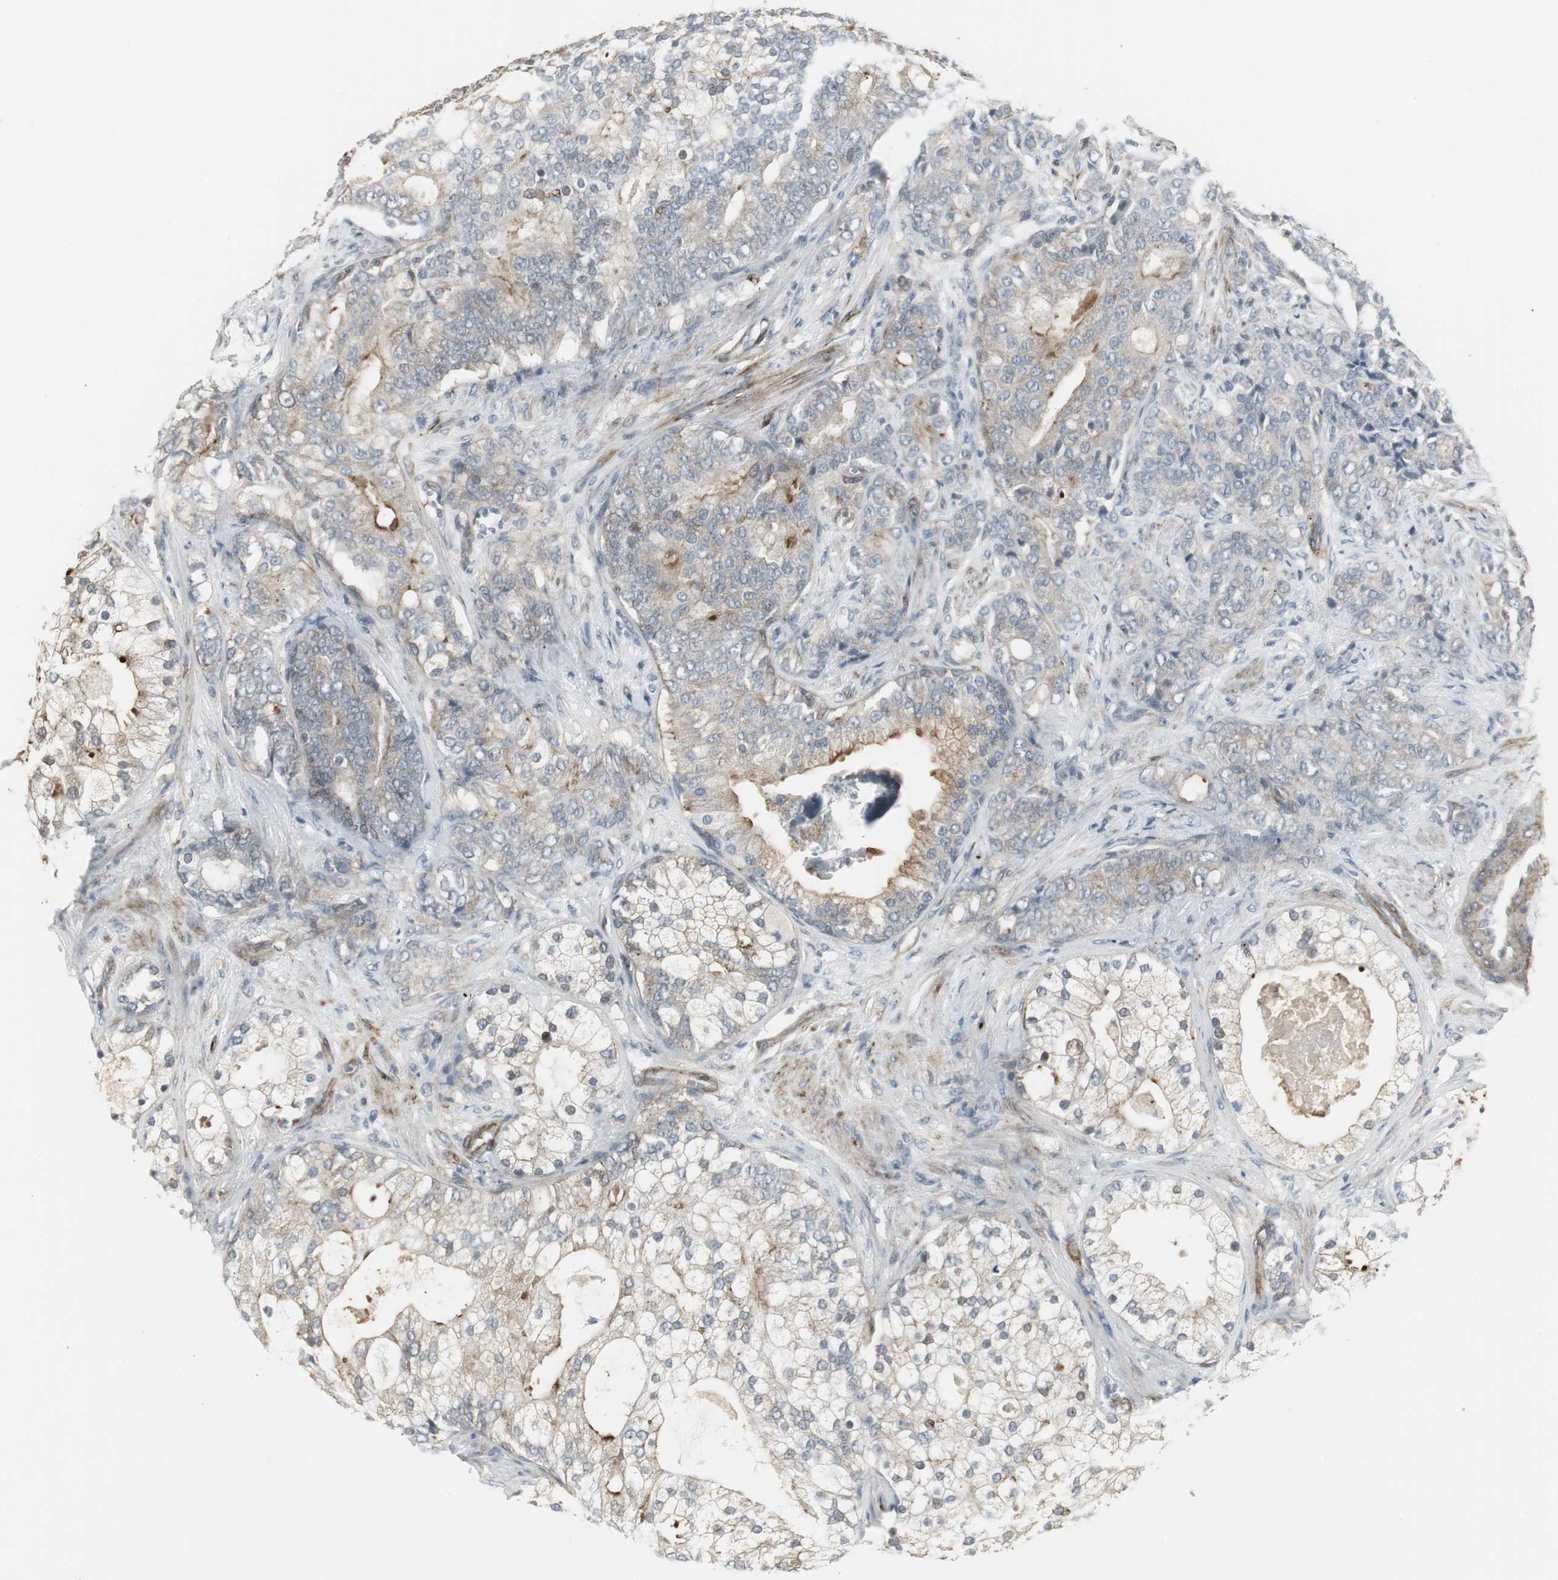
{"staining": {"intensity": "weak", "quantity": "<25%", "location": "cytoplasmic/membranous"}, "tissue": "prostate cancer", "cell_type": "Tumor cells", "image_type": "cancer", "snomed": [{"axis": "morphology", "description": "Adenocarcinoma, Low grade"}, {"axis": "topography", "description": "Prostate"}], "caption": "High magnification brightfield microscopy of adenocarcinoma (low-grade) (prostate) stained with DAB (brown) and counterstained with hematoxylin (blue): tumor cells show no significant positivity.", "gene": "SCYL3", "patient": {"sex": "male", "age": 58}}